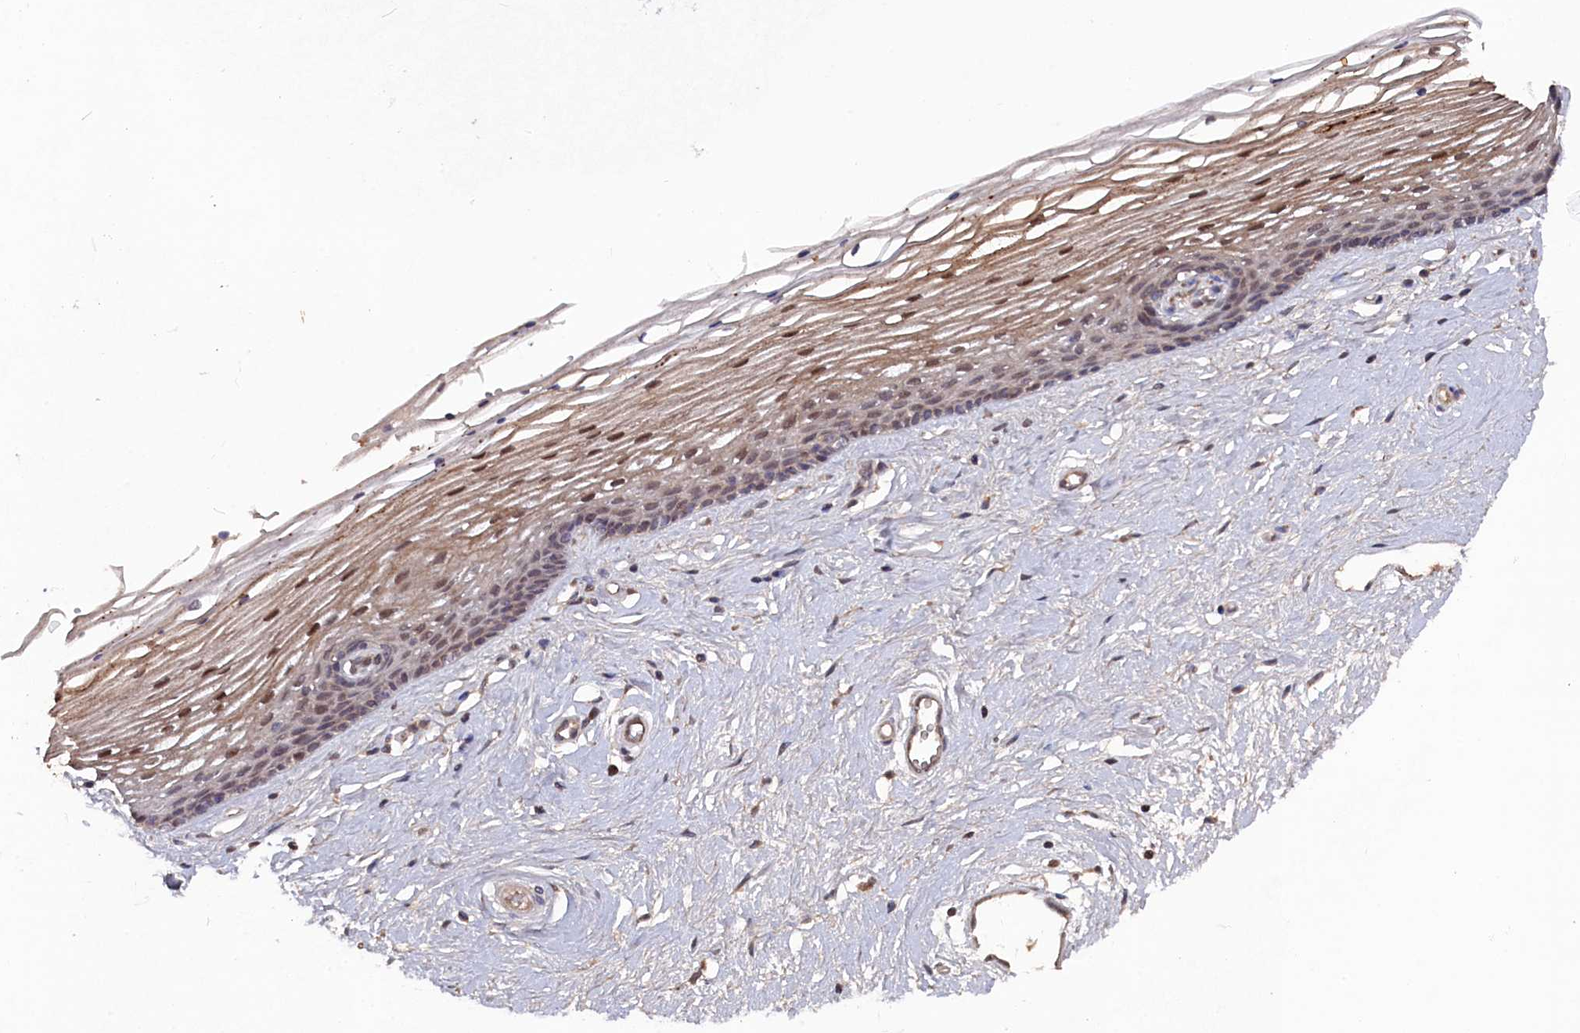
{"staining": {"intensity": "moderate", "quantity": "25%-75%", "location": "cytoplasmic/membranous,nuclear"}, "tissue": "vagina", "cell_type": "Squamous epithelial cells", "image_type": "normal", "snomed": [{"axis": "morphology", "description": "Normal tissue, NOS"}, {"axis": "topography", "description": "Vagina"}], "caption": "Immunohistochemistry staining of benign vagina, which displays medium levels of moderate cytoplasmic/membranous,nuclear staining in about 25%-75% of squamous epithelial cells indicating moderate cytoplasmic/membranous,nuclear protein expression. The staining was performed using DAB (3,3'-diaminobenzidine) (brown) for protein detection and nuclei were counterstained in hematoxylin (blue).", "gene": "TMC5", "patient": {"sex": "female", "age": 46}}